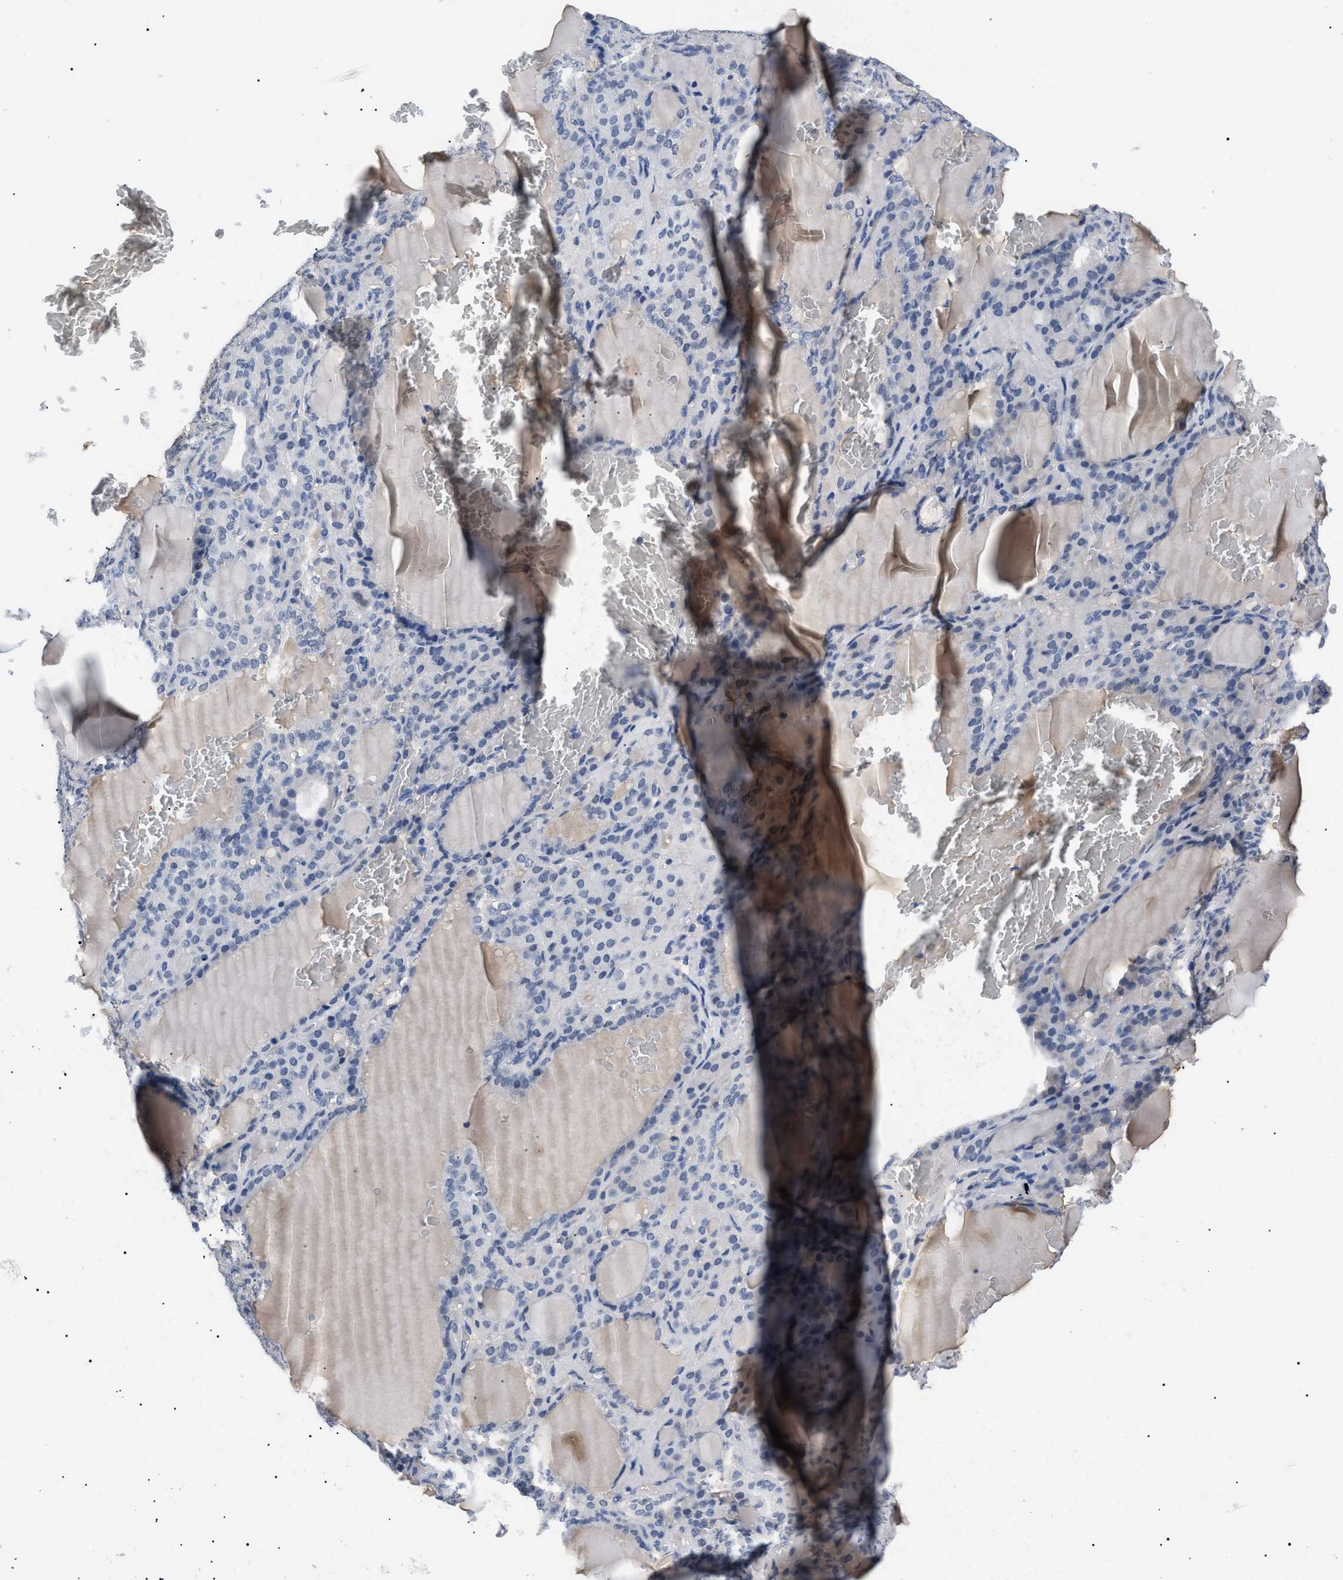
{"staining": {"intensity": "negative", "quantity": "none", "location": "none"}, "tissue": "thyroid gland", "cell_type": "Glandular cells", "image_type": "normal", "snomed": [{"axis": "morphology", "description": "Normal tissue, NOS"}, {"axis": "topography", "description": "Thyroid gland"}], "caption": "The image displays no staining of glandular cells in unremarkable thyroid gland.", "gene": "PRRT2", "patient": {"sex": "female", "age": 28}}